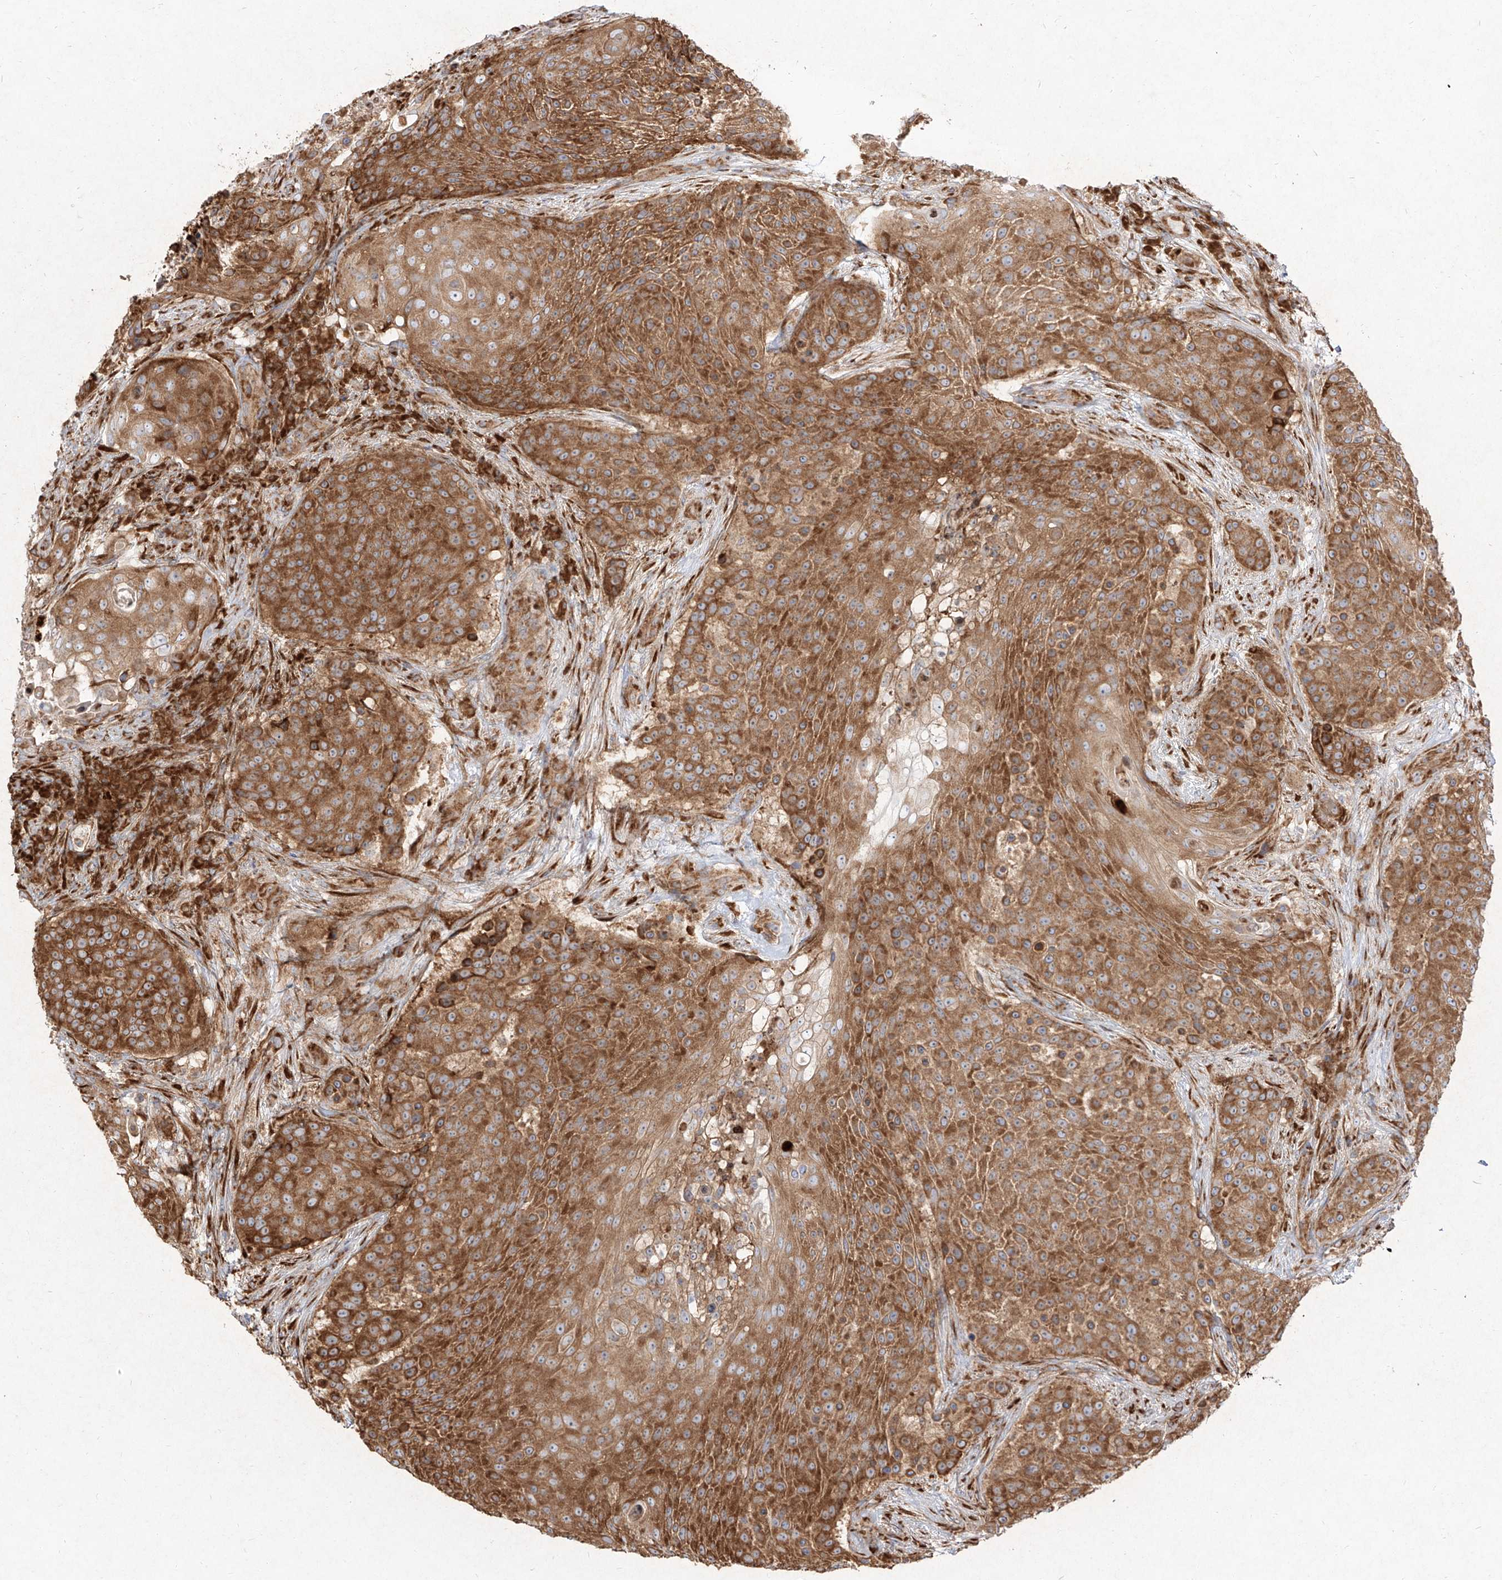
{"staining": {"intensity": "strong", "quantity": ">75%", "location": "cytoplasmic/membranous"}, "tissue": "urothelial cancer", "cell_type": "Tumor cells", "image_type": "cancer", "snomed": [{"axis": "morphology", "description": "Urothelial carcinoma, High grade"}, {"axis": "topography", "description": "Urinary bladder"}], "caption": "This micrograph demonstrates IHC staining of human high-grade urothelial carcinoma, with high strong cytoplasmic/membranous expression in about >75% of tumor cells.", "gene": "RPS25", "patient": {"sex": "female", "age": 63}}